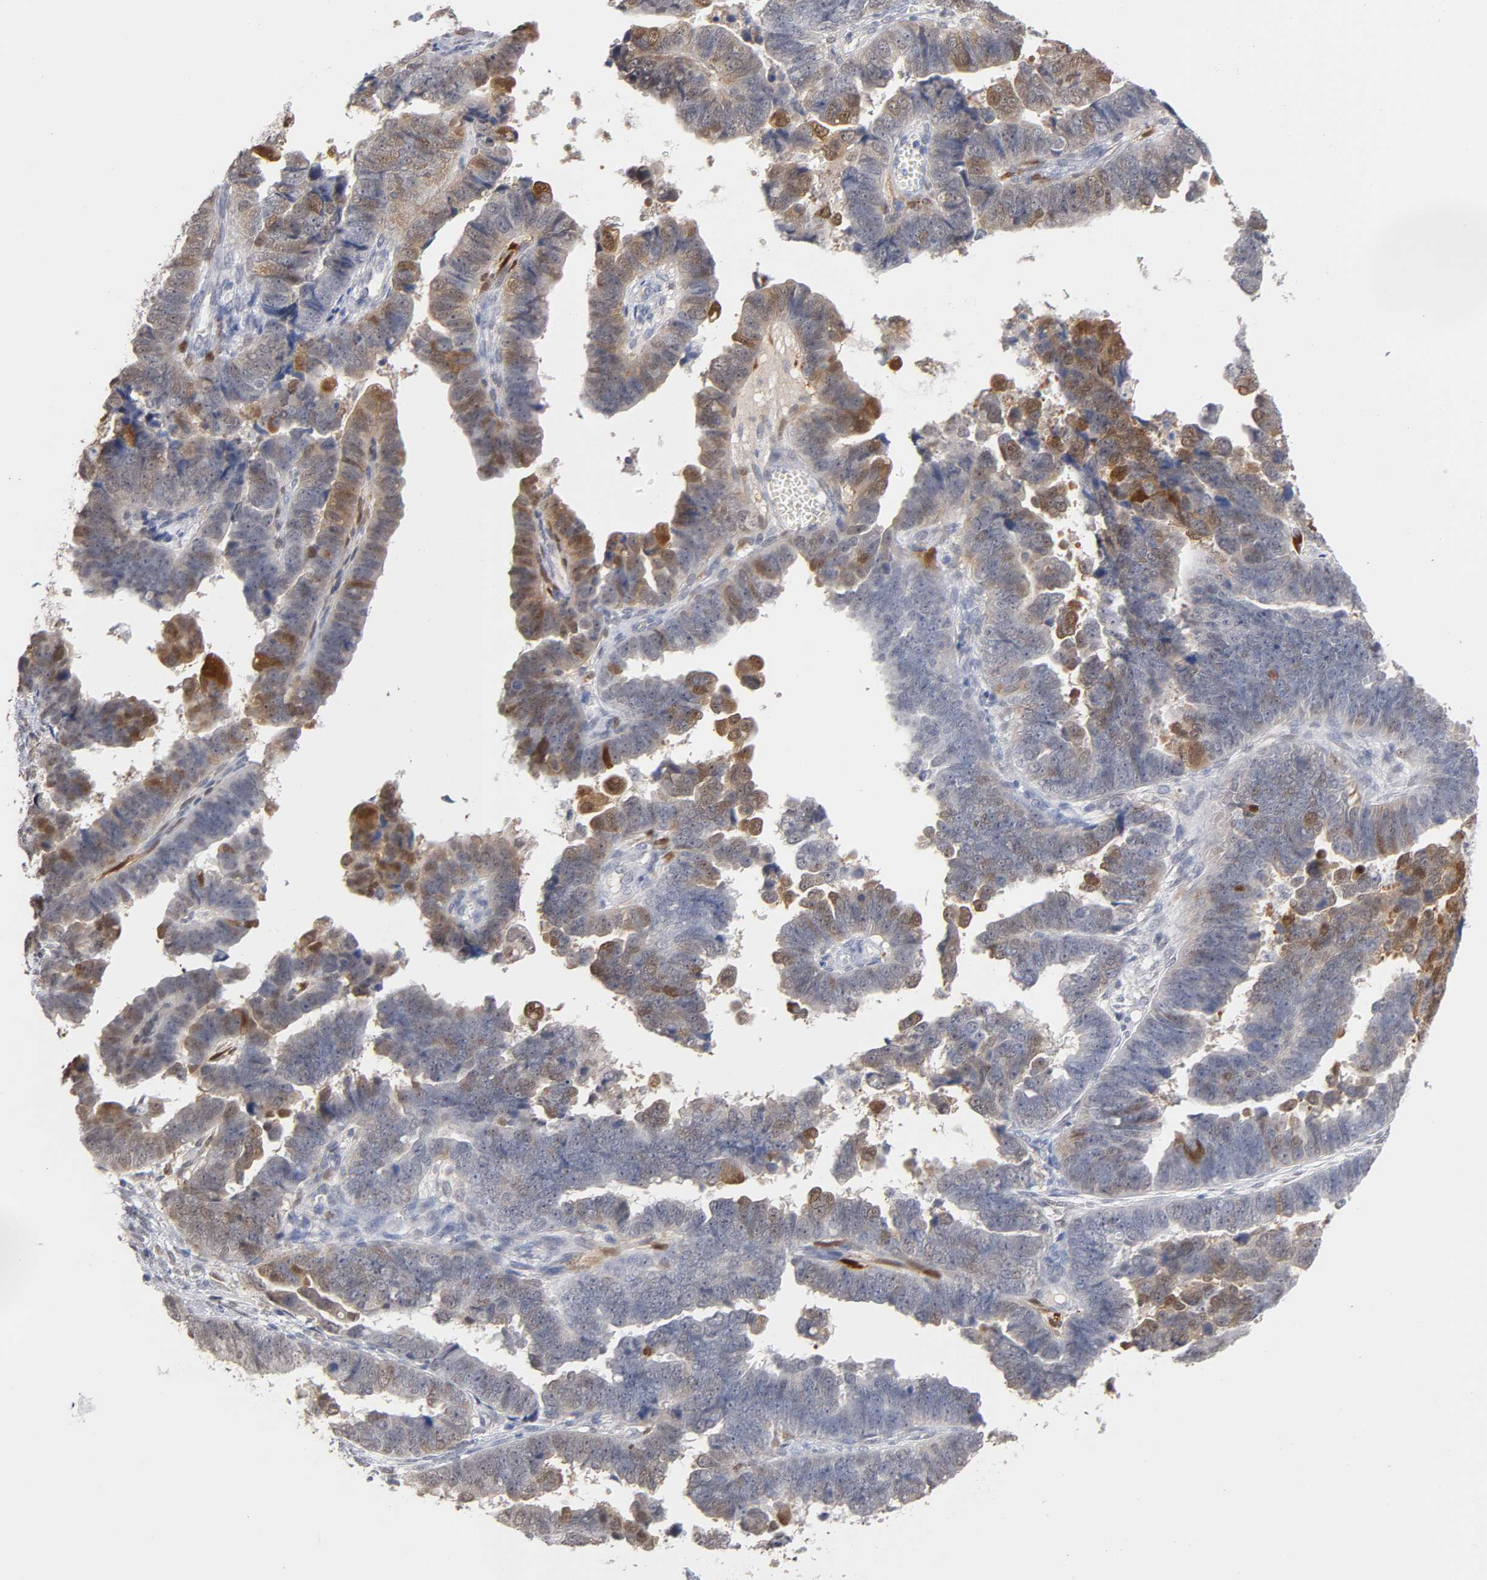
{"staining": {"intensity": "moderate", "quantity": "25%-75%", "location": "cytoplasmic/membranous,nuclear"}, "tissue": "endometrial cancer", "cell_type": "Tumor cells", "image_type": "cancer", "snomed": [{"axis": "morphology", "description": "Adenocarcinoma, NOS"}, {"axis": "topography", "description": "Endometrium"}], "caption": "This is a photomicrograph of immunohistochemistry (IHC) staining of endometrial cancer (adenocarcinoma), which shows moderate expression in the cytoplasmic/membranous and nuclear of tumor cells.", "gene": "CRABP2", "patient": {"sex": "female", "age": 75}}